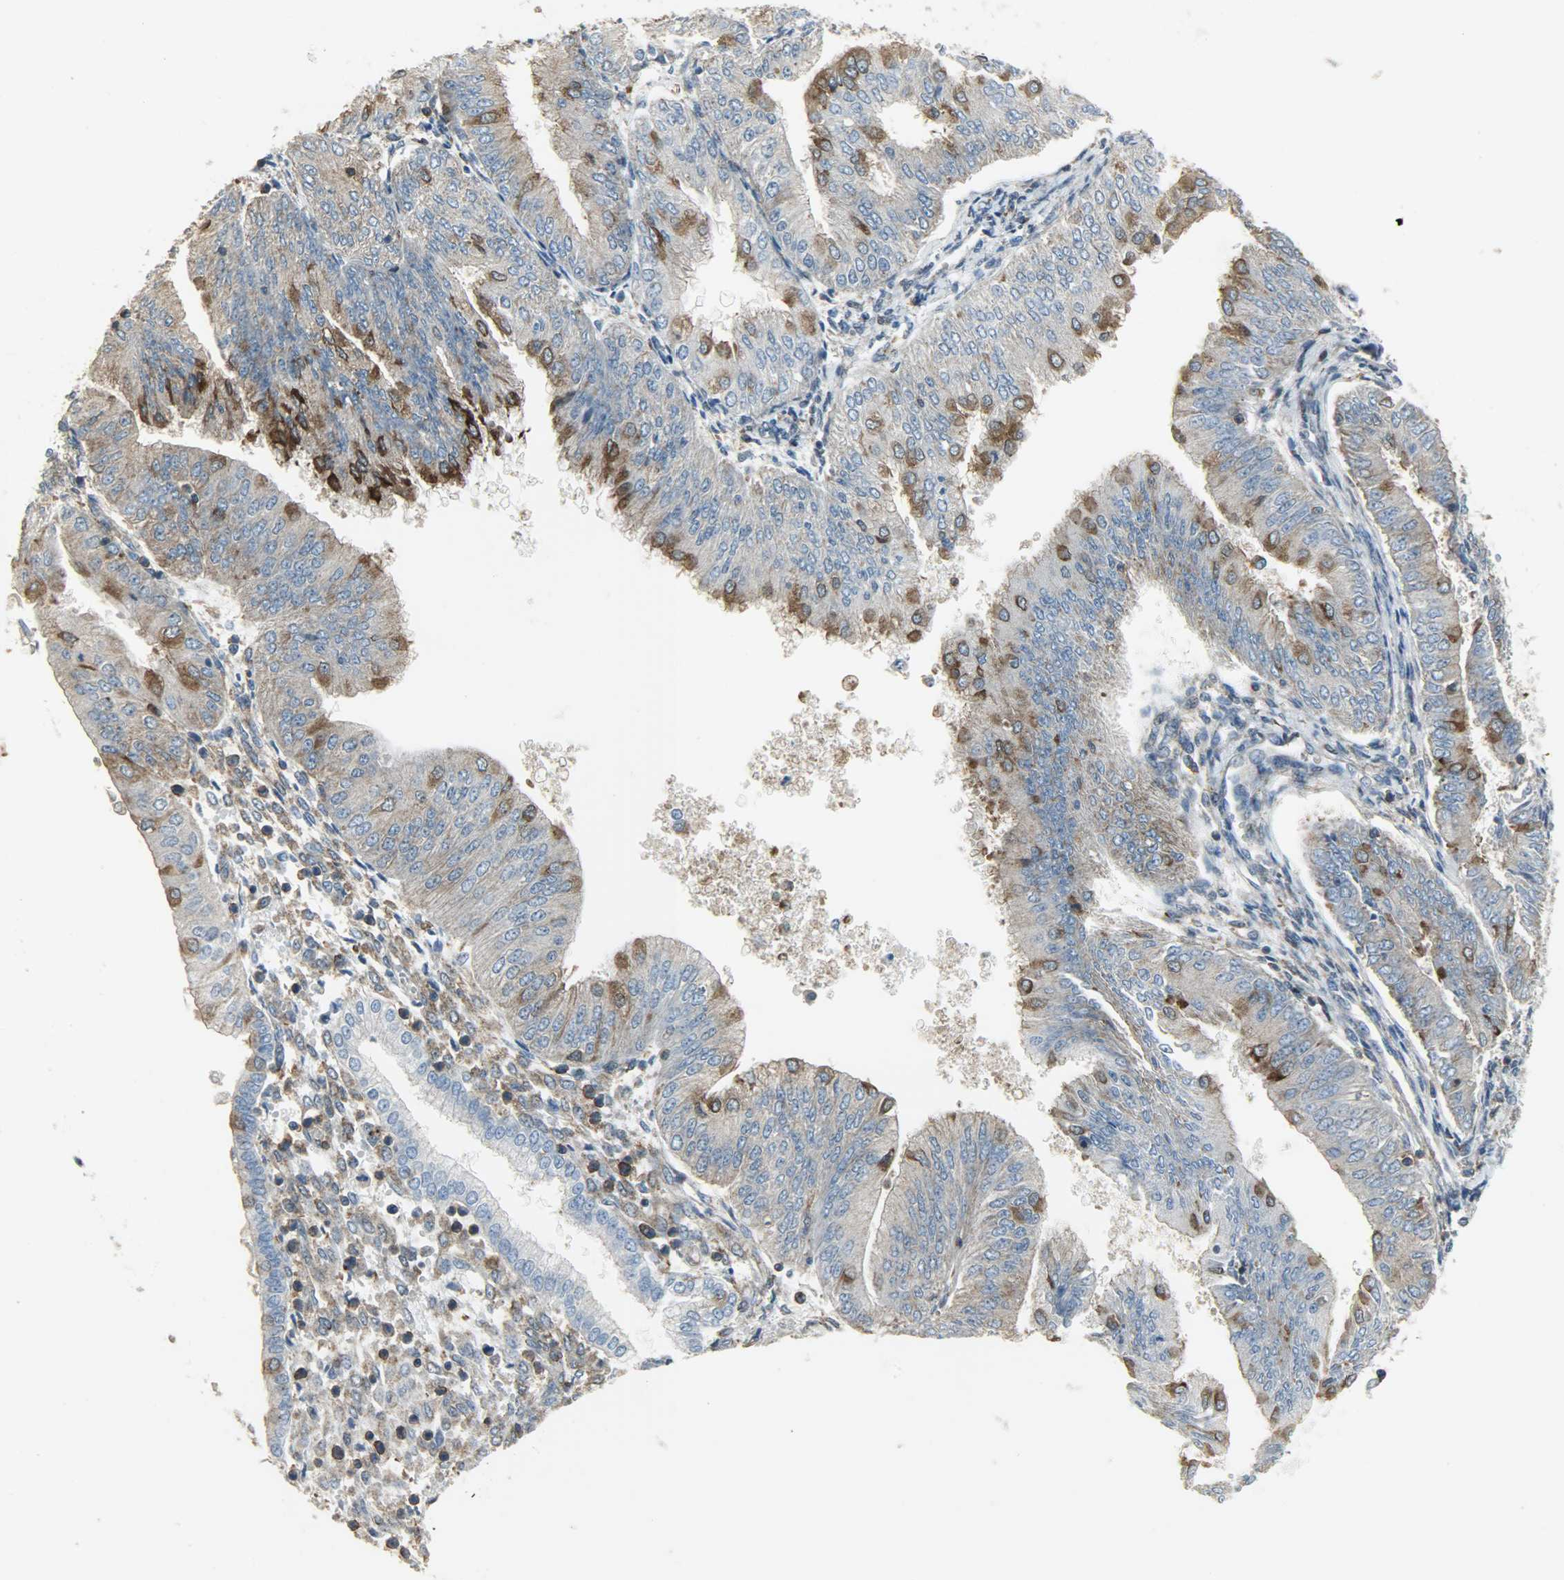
{"staining": {"intensity": "moderate", "quantity": ">75%", "location": "cytoplasmic/membranous"}, "tissue": "endometrial cancer", "cell_type": "Tumor cells", "image_type": "cancer", "snomed": [{"axis": "morphology", "description": "Adenocarcinoma, NOS"}, {"axis": "topography", "description": "Endometrium"}], "caption": "A medium amount of moderate cytoplasmic/membranous expression is present in about >75% of tumor cells in endometrial cancer (adenocarcinoma) tissue.", "gene": "DNAJA4", "patient": {"sex": "female", "age": 53}}